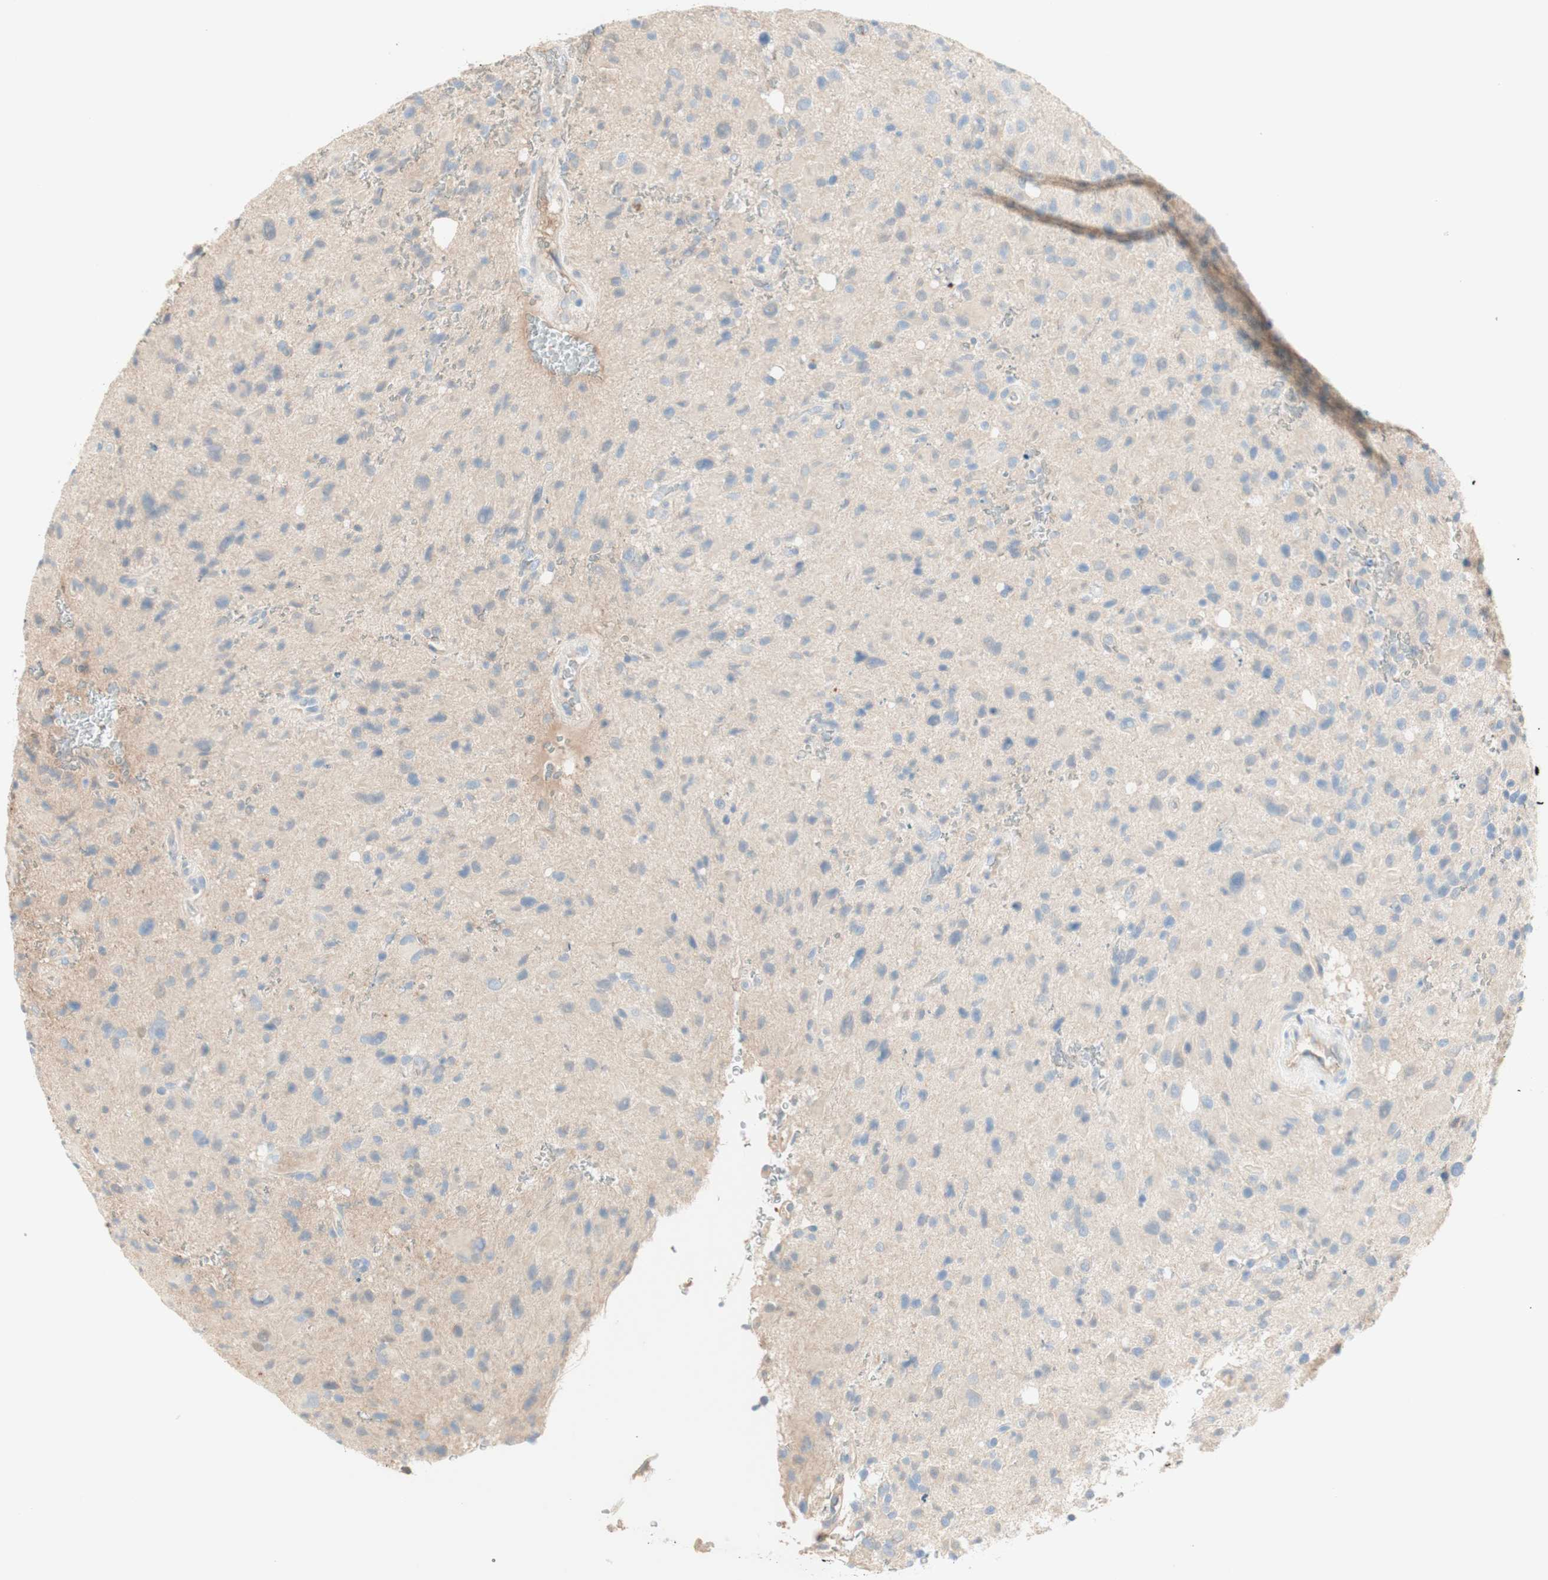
{"staining": {"intensity": "negative", "quantity": "none", "location": "none"}, "tissue": "glioma", "cell_type": "Tumor cells", "image_type": "cancer", "snomed": [{"axis": "morphology", "description": "Glioma, malignant, High grade"}, {"axis": "topography", "description": "Brain"}], "caption": "IHC of human malignant glioma (high-grade) displays no staining in tumor cells.", "gene": "KNG1", "patient": {"sex": "male", "age": 48}}